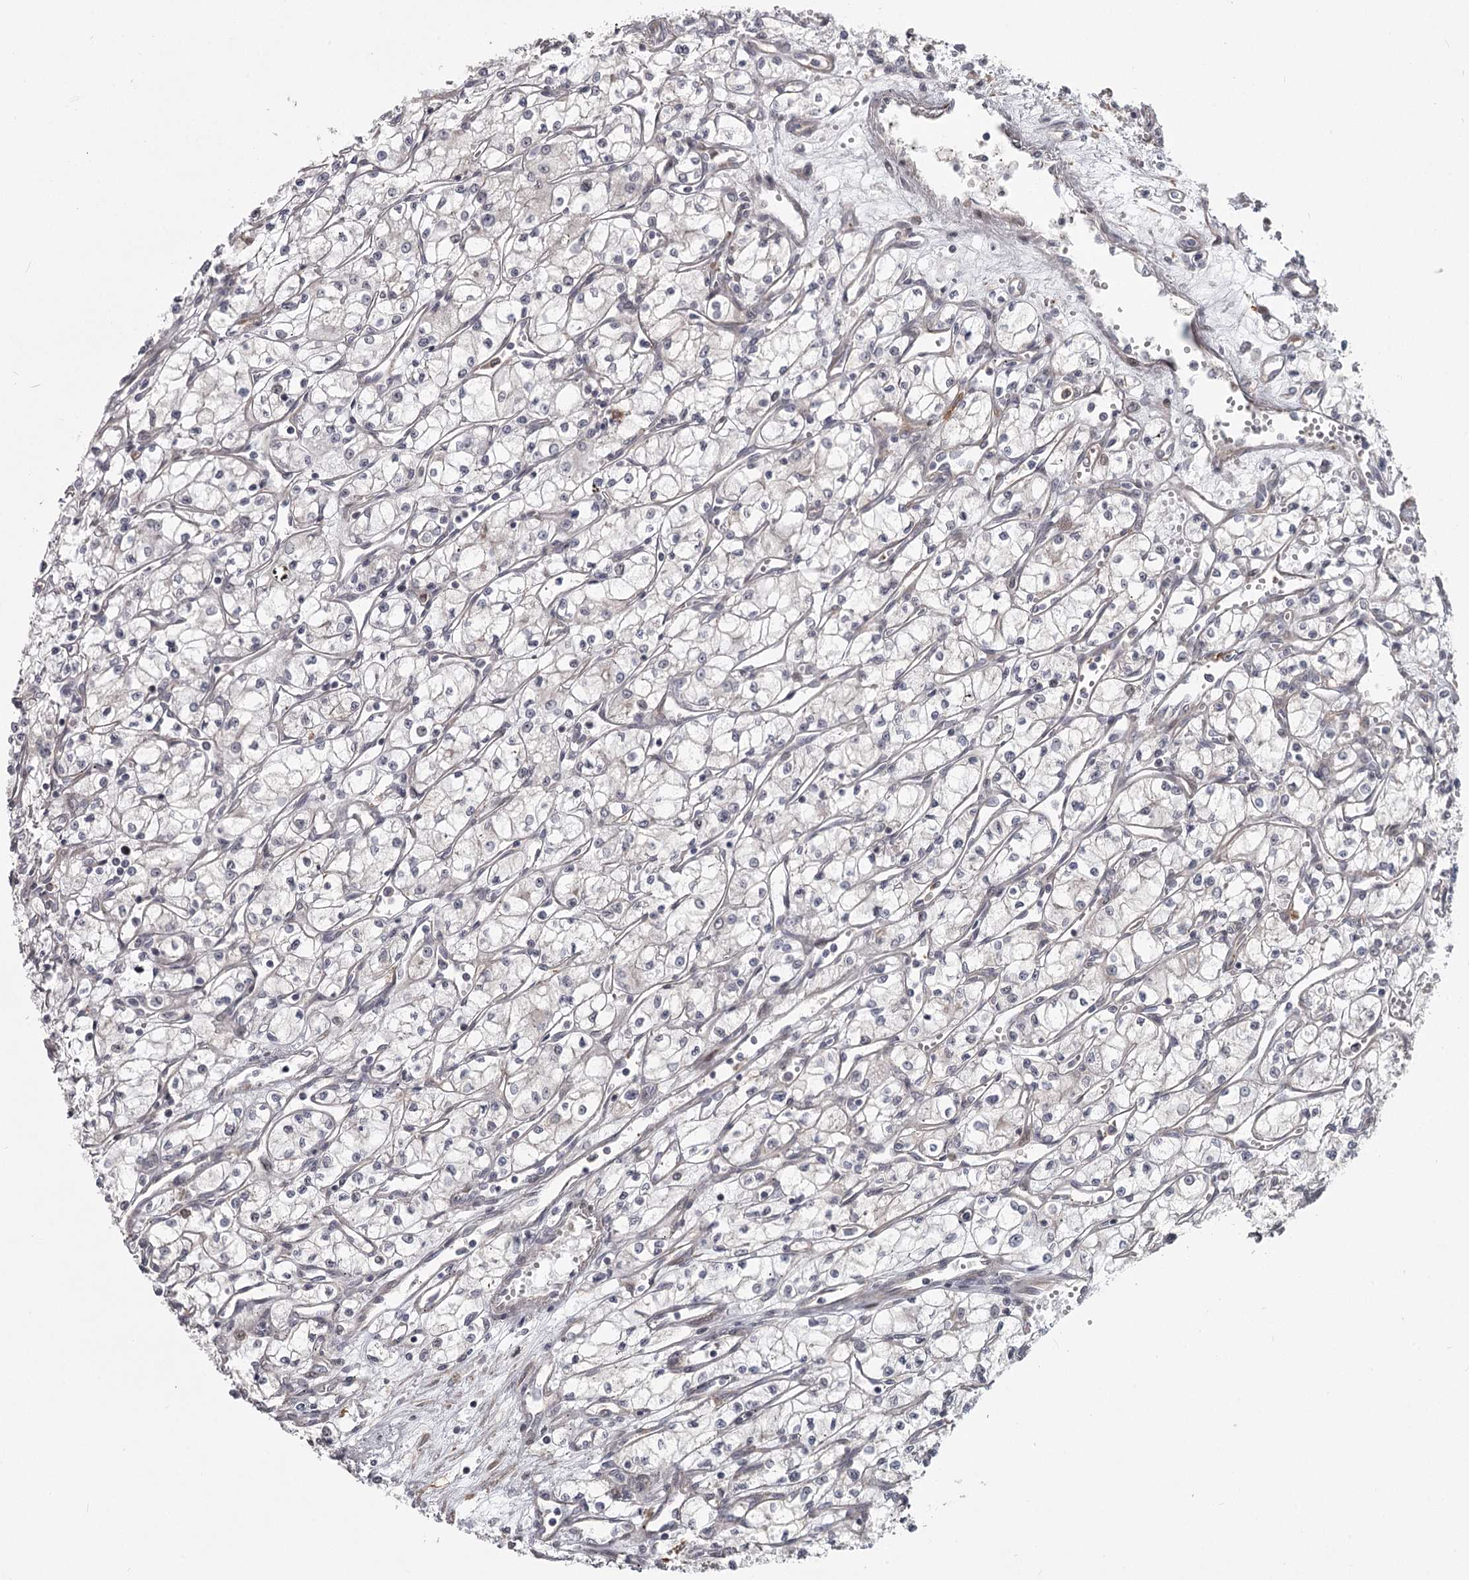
{"staining": {"intensity": "negative", "quantity": "none", "location": "none"}, "tissue": "renal cancer", "cell_type": "Tumor cells", "image_type": "cancer", "snomed": [{"axis": "morphology", "description": "Adenocarcinoma, NOS"}, {"axis": "topography", "description": "Kidney"}], "caption": "High power microscopy photomicrograph of an IHC image of renal adenocarcinoma, revealing no significant staining in tumor cells.", "gene": "CCNG2", "patient": {"sex": "male", "age": 59}}